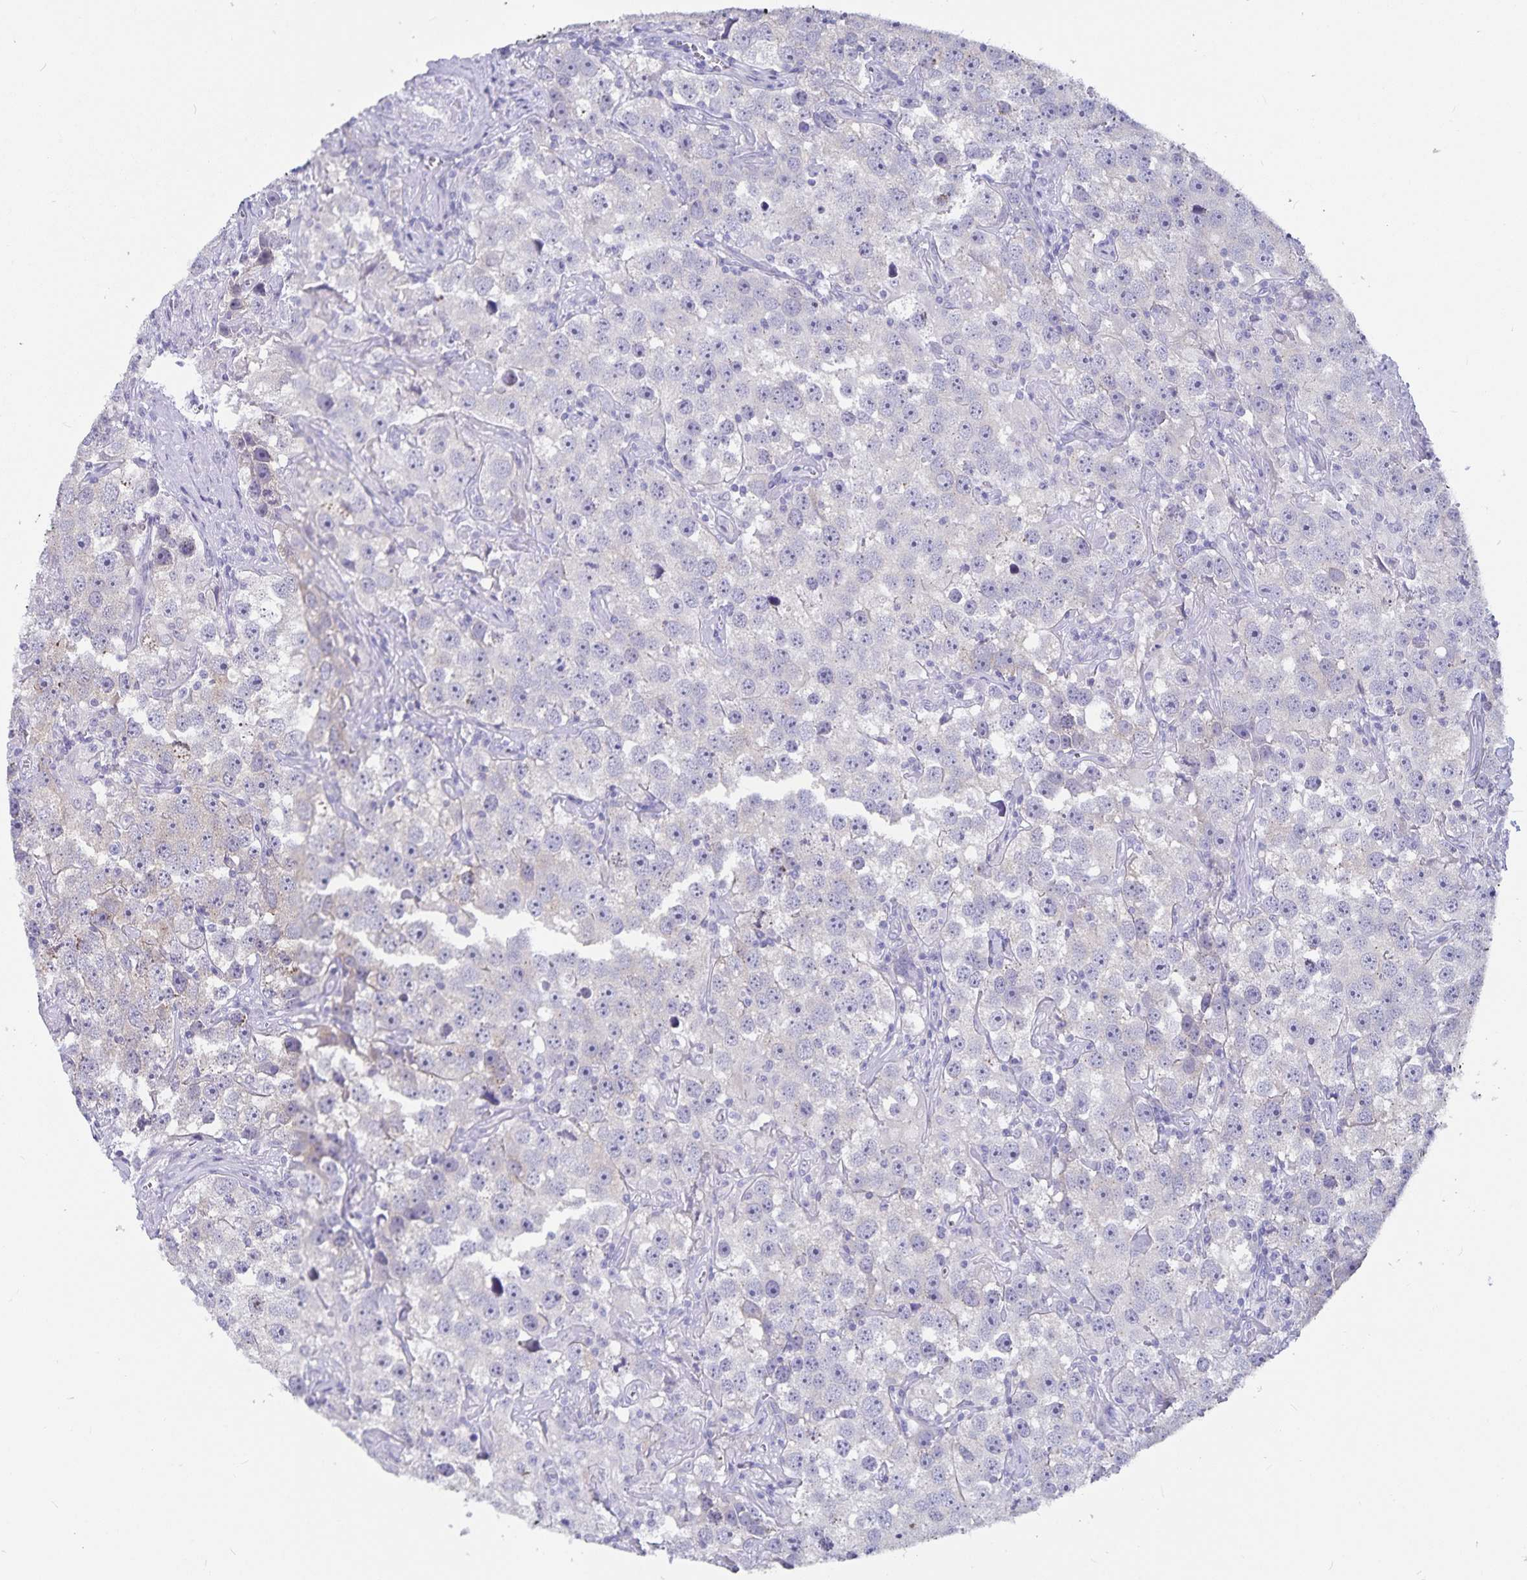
{"staining": {"intensity": "negative", "quantity": "none", "location": "none"}, "tissue": "testis cancer", "cell_type": "Tumor cells", "image_type": "cancer", "snomed": [{"axis": "morphology", "description": "Seminoma, NOS"}, {"axis": "topography", "description": "Testis"}], "caption": "Seminoma (testis) stained for a protein using immunohistochemistry shows no staining tumor cells.", "gene": "PLAC1", "patient": {"sex": "male", "age": 49}}